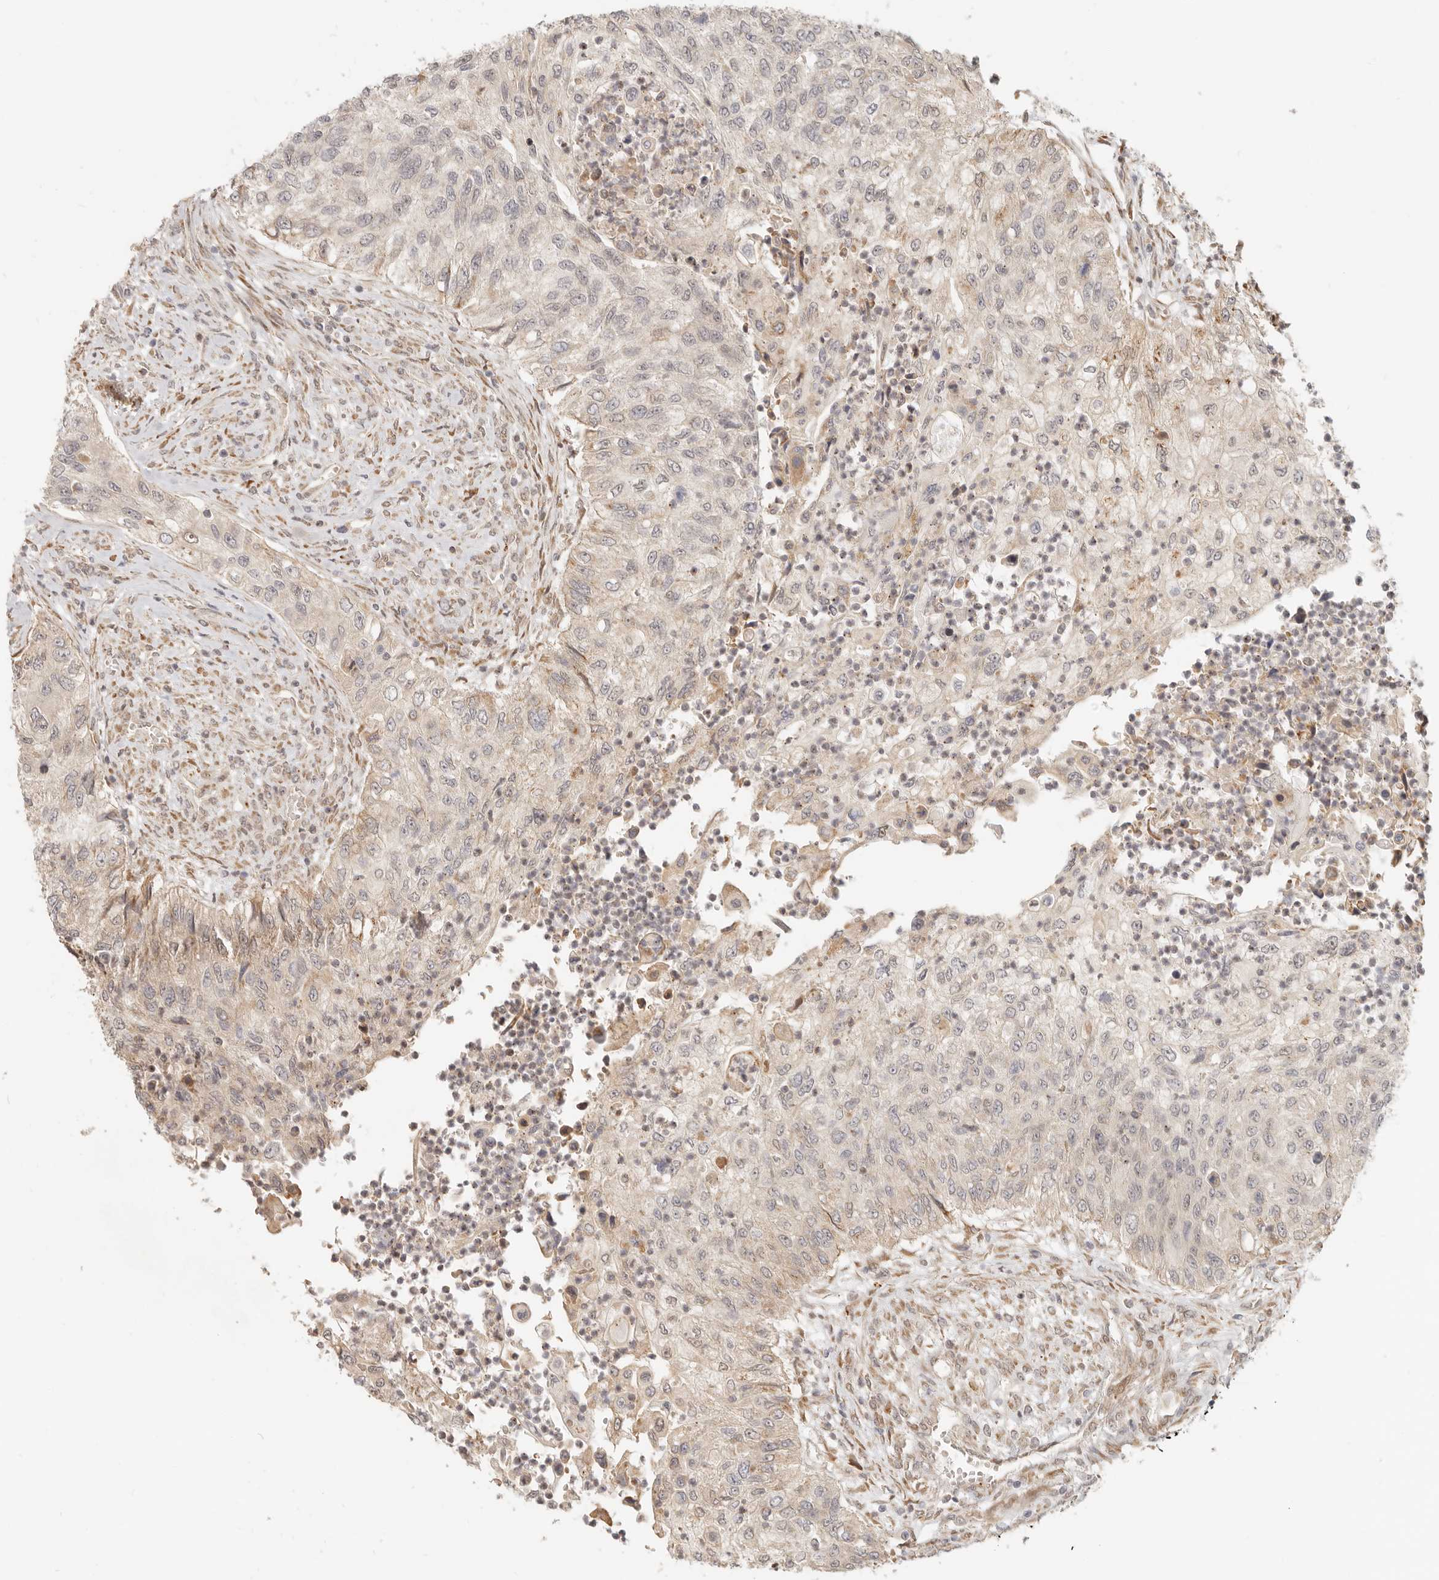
{"staining": {"intensity": "weak", "quantity": "<25%", "location": "cytoplasmic/membranous"}, "tissue": "urothelial cancer", "cell_type": "Tumor cells", "image_type": "cancer", "snomed": [{"axis": "morphology", "description": "Urothelial carcinoma, High grade"}, {"axis": "topography", "description": "Urinary bladder"}], "caption": "Urothelial cancer was stained to show a protein in brown. There is no significant staining in tumor cells.", "gene": "TUFT1", "patient": {"sex": "female", "age": 60}}